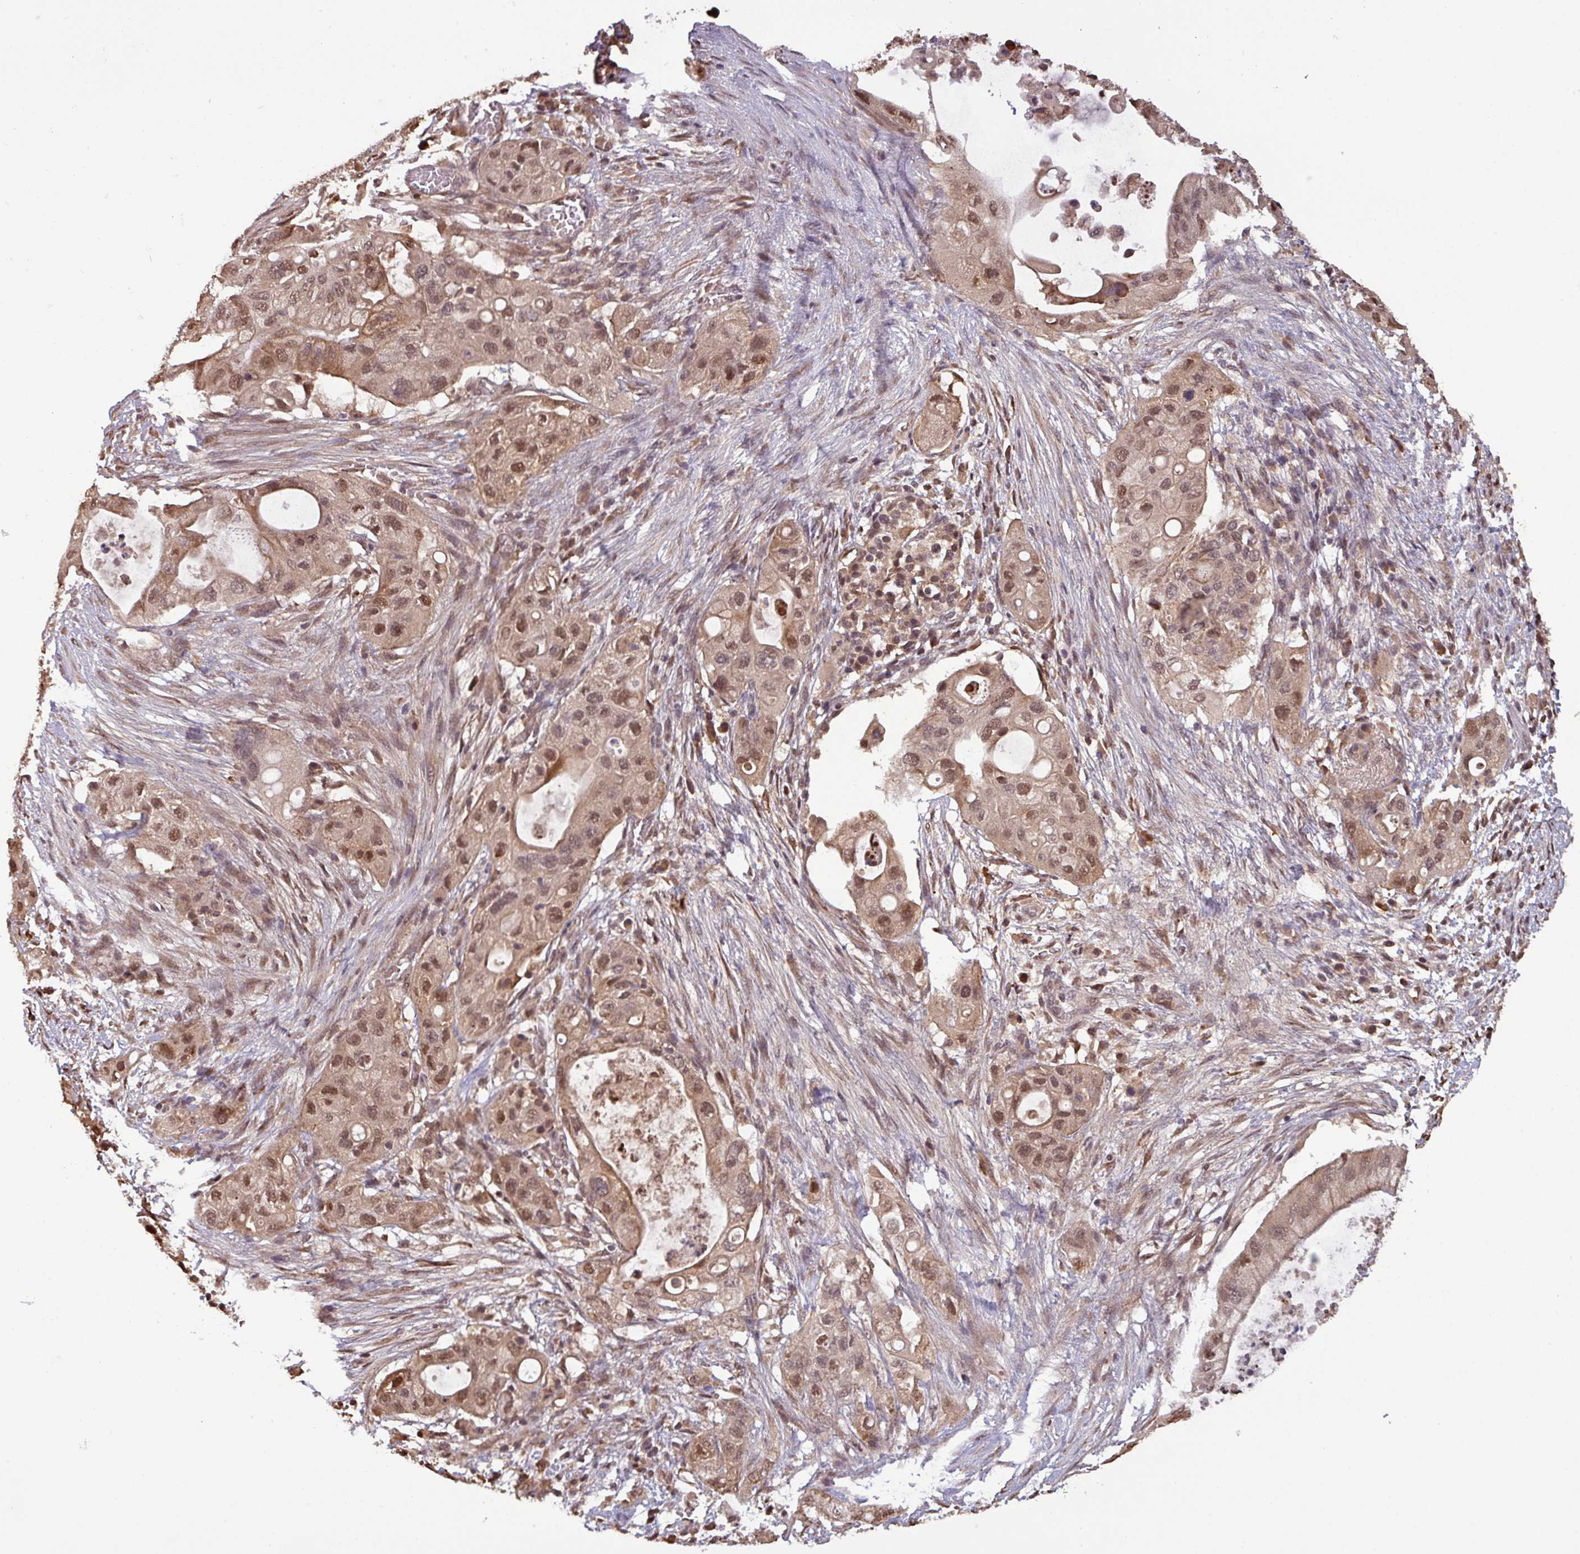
{"staining": {"intensity": "moderate", "quantity": "25%-75%", "location": "nuclear"}, "tissue": "pancreatic cancer", "cell_type": "Tumor cells", "image_type": "cancer", "snomed": [{"axis": "morphology", "description": "Adenocarcinoma, NOS"}, {"axis": "topography", "description": "Pancreas"}], "caption": "Protein expression analysis of human adenocarcinoma (pancreatic) reveals moderate nuclear staining in approximately 25%-75% of tumor cells. The staining was performed using DAB to visualize the protein expression in brown, while the nuclei were stained in blue with hematoxylin (Magnification: 20x).", "gene": "NOB1", "patient": {"sex": "female", "age": 72}}